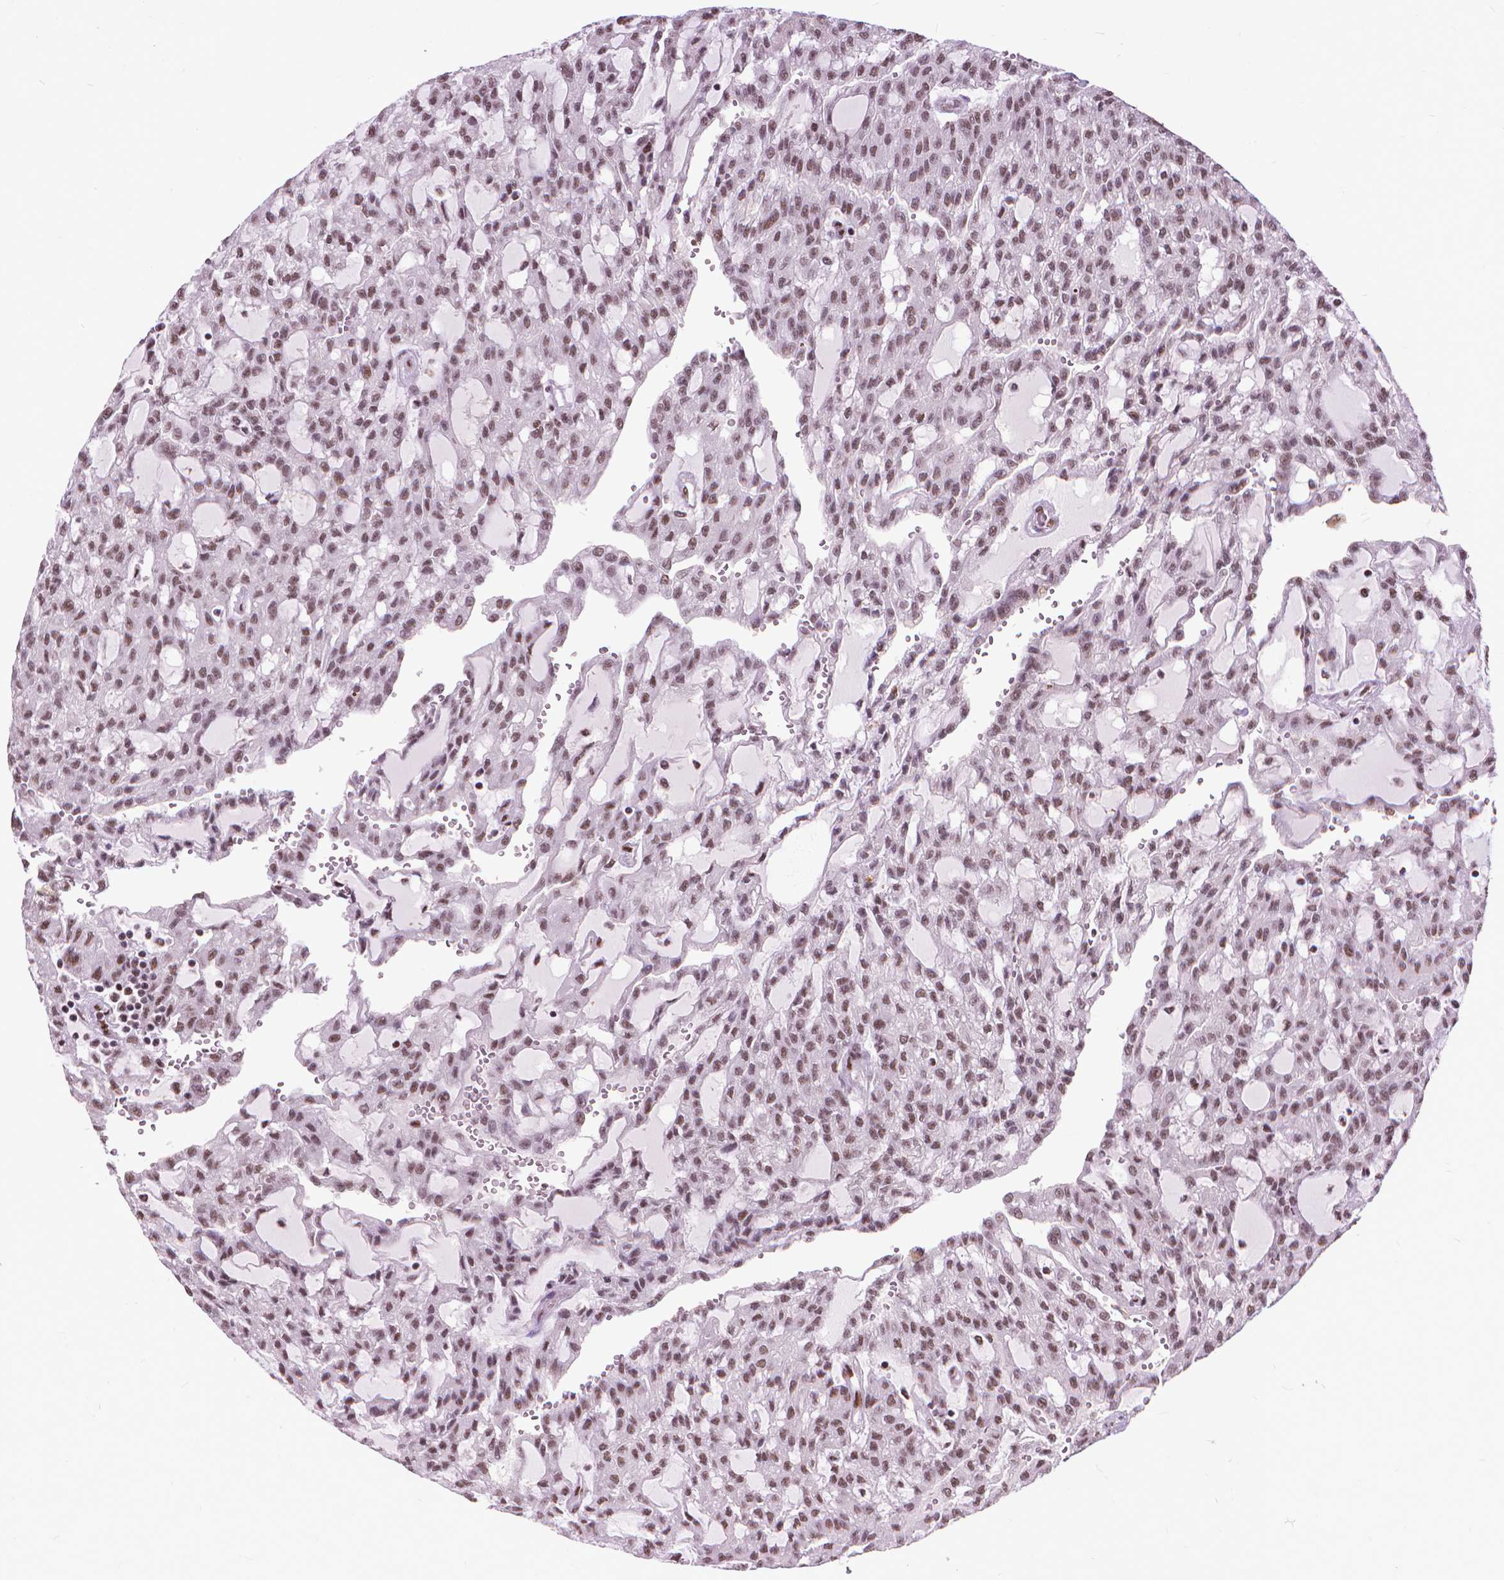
{"staining": {"intensity": "moderate", "quantity": ">75%", "location": "nuclear"}, "tissue": "renal cancer", "cell_type": "Tumor cells", "image_type": "cancer", "snomed": [{"axis": "morphology", "description": "Adenocarcinoma, NOS"}, {"axis": "topography", "description": "Kidney"}], "caption": "Immunohistochemistry (DAB (3,3'-diaminobenzidine)) staining of renal adenocarcinoma reveals moderate nuclear protein positivity in approximately >75% of tumor cells.", "gene": "AKAP8", "patient": {"sex": "male", "age": 63}}